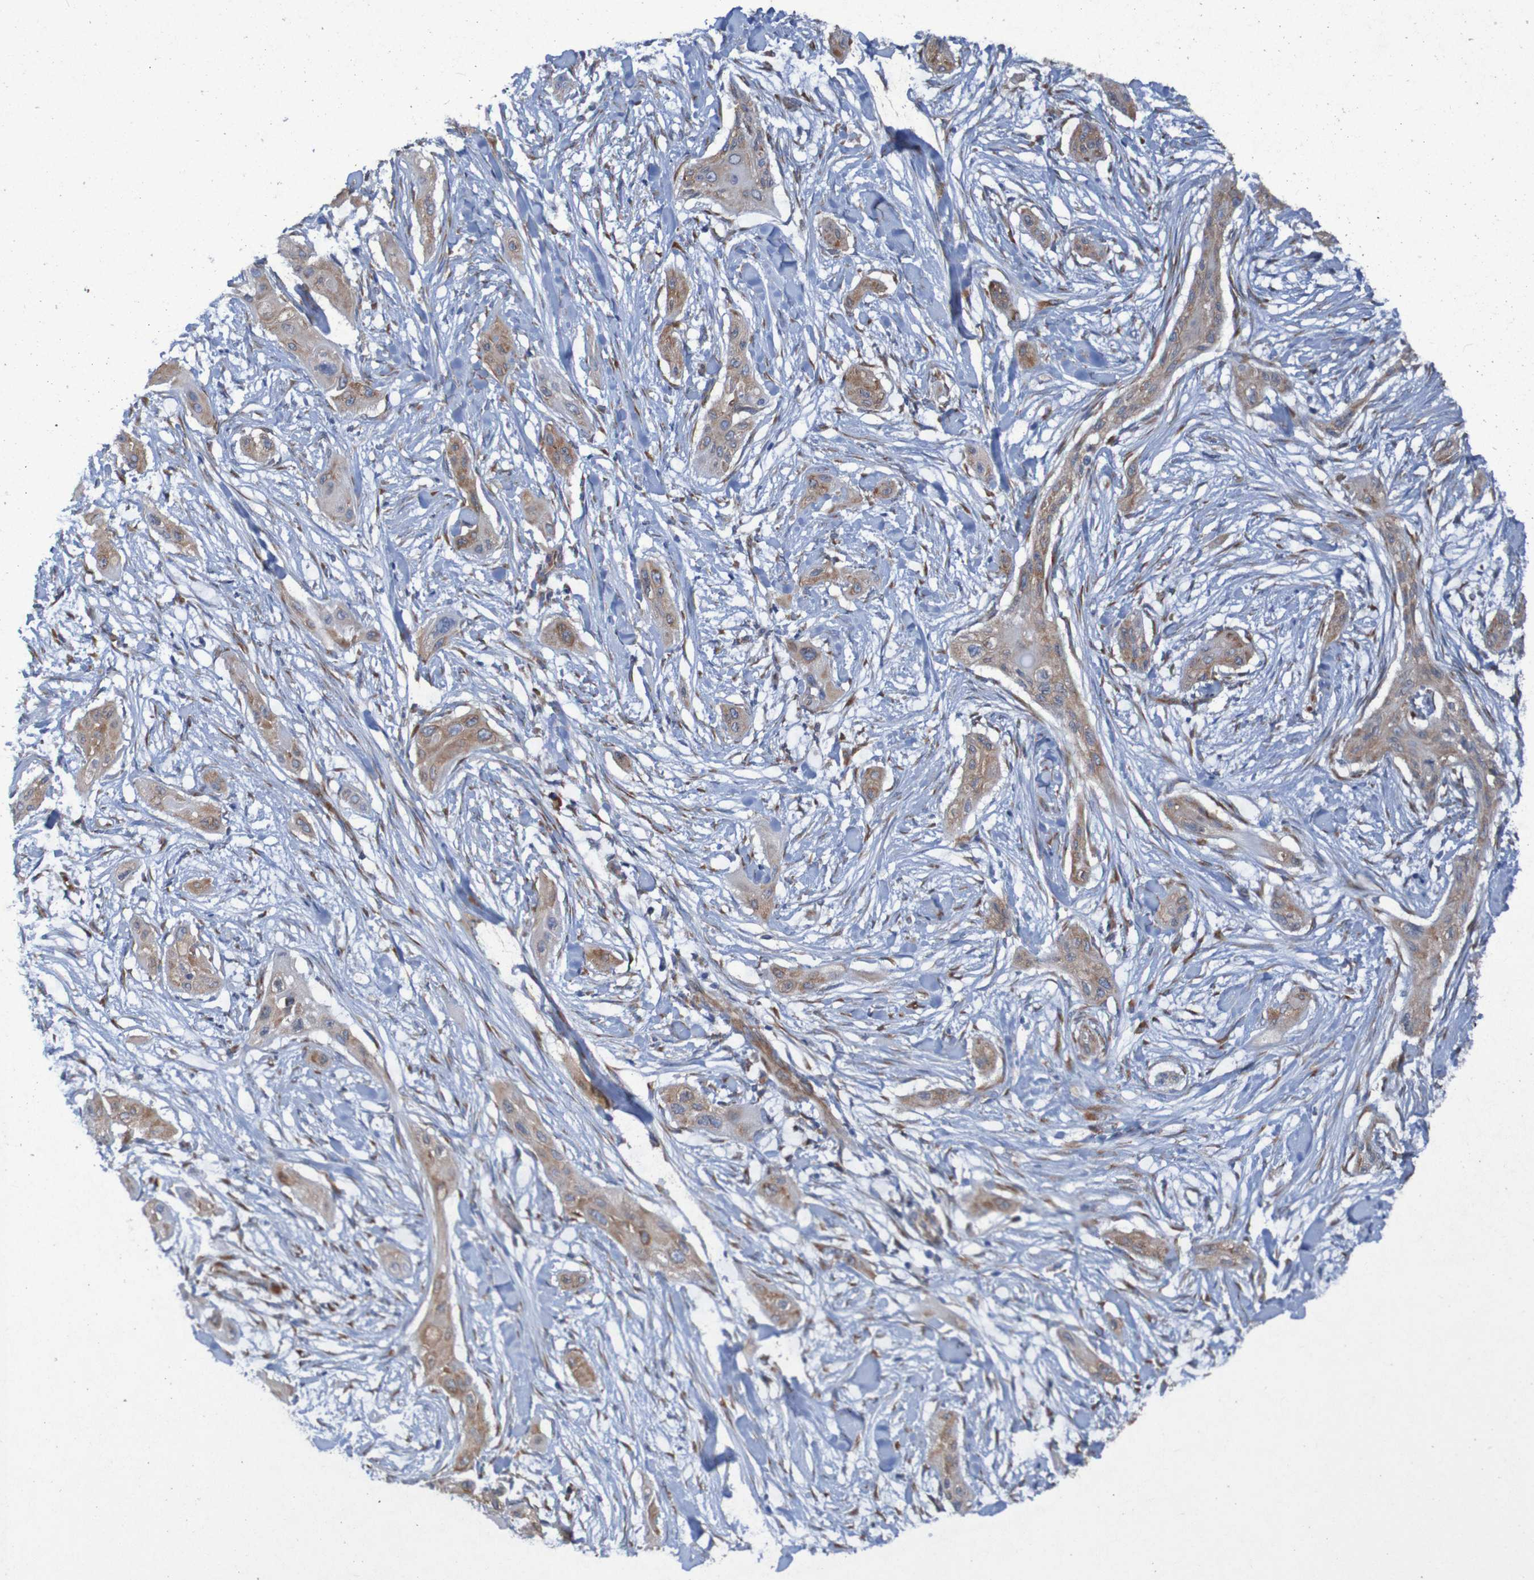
{"staining": {"intensity": "weak", "quantity": ">75%", "location": "cytoplasmic/membranous"}, "tissue": "lung cancer", "cell_type": "Tumor cells", "image_type": "cancer", "snomed": [{"axis": "morphology", "description": "Squamous cell carcinoma, NOS"}, {"axis": "topography", "description": "Lung"}], "caption": "Lung cancer (squamous cell carcinoma) was stained to show a protein in brown. There is low levels of weak cytoplasmic/membranous positivity in about >75% of tumor cells.", "gene": "RPL10", "patient": {"sex": "female", "age": 47}}